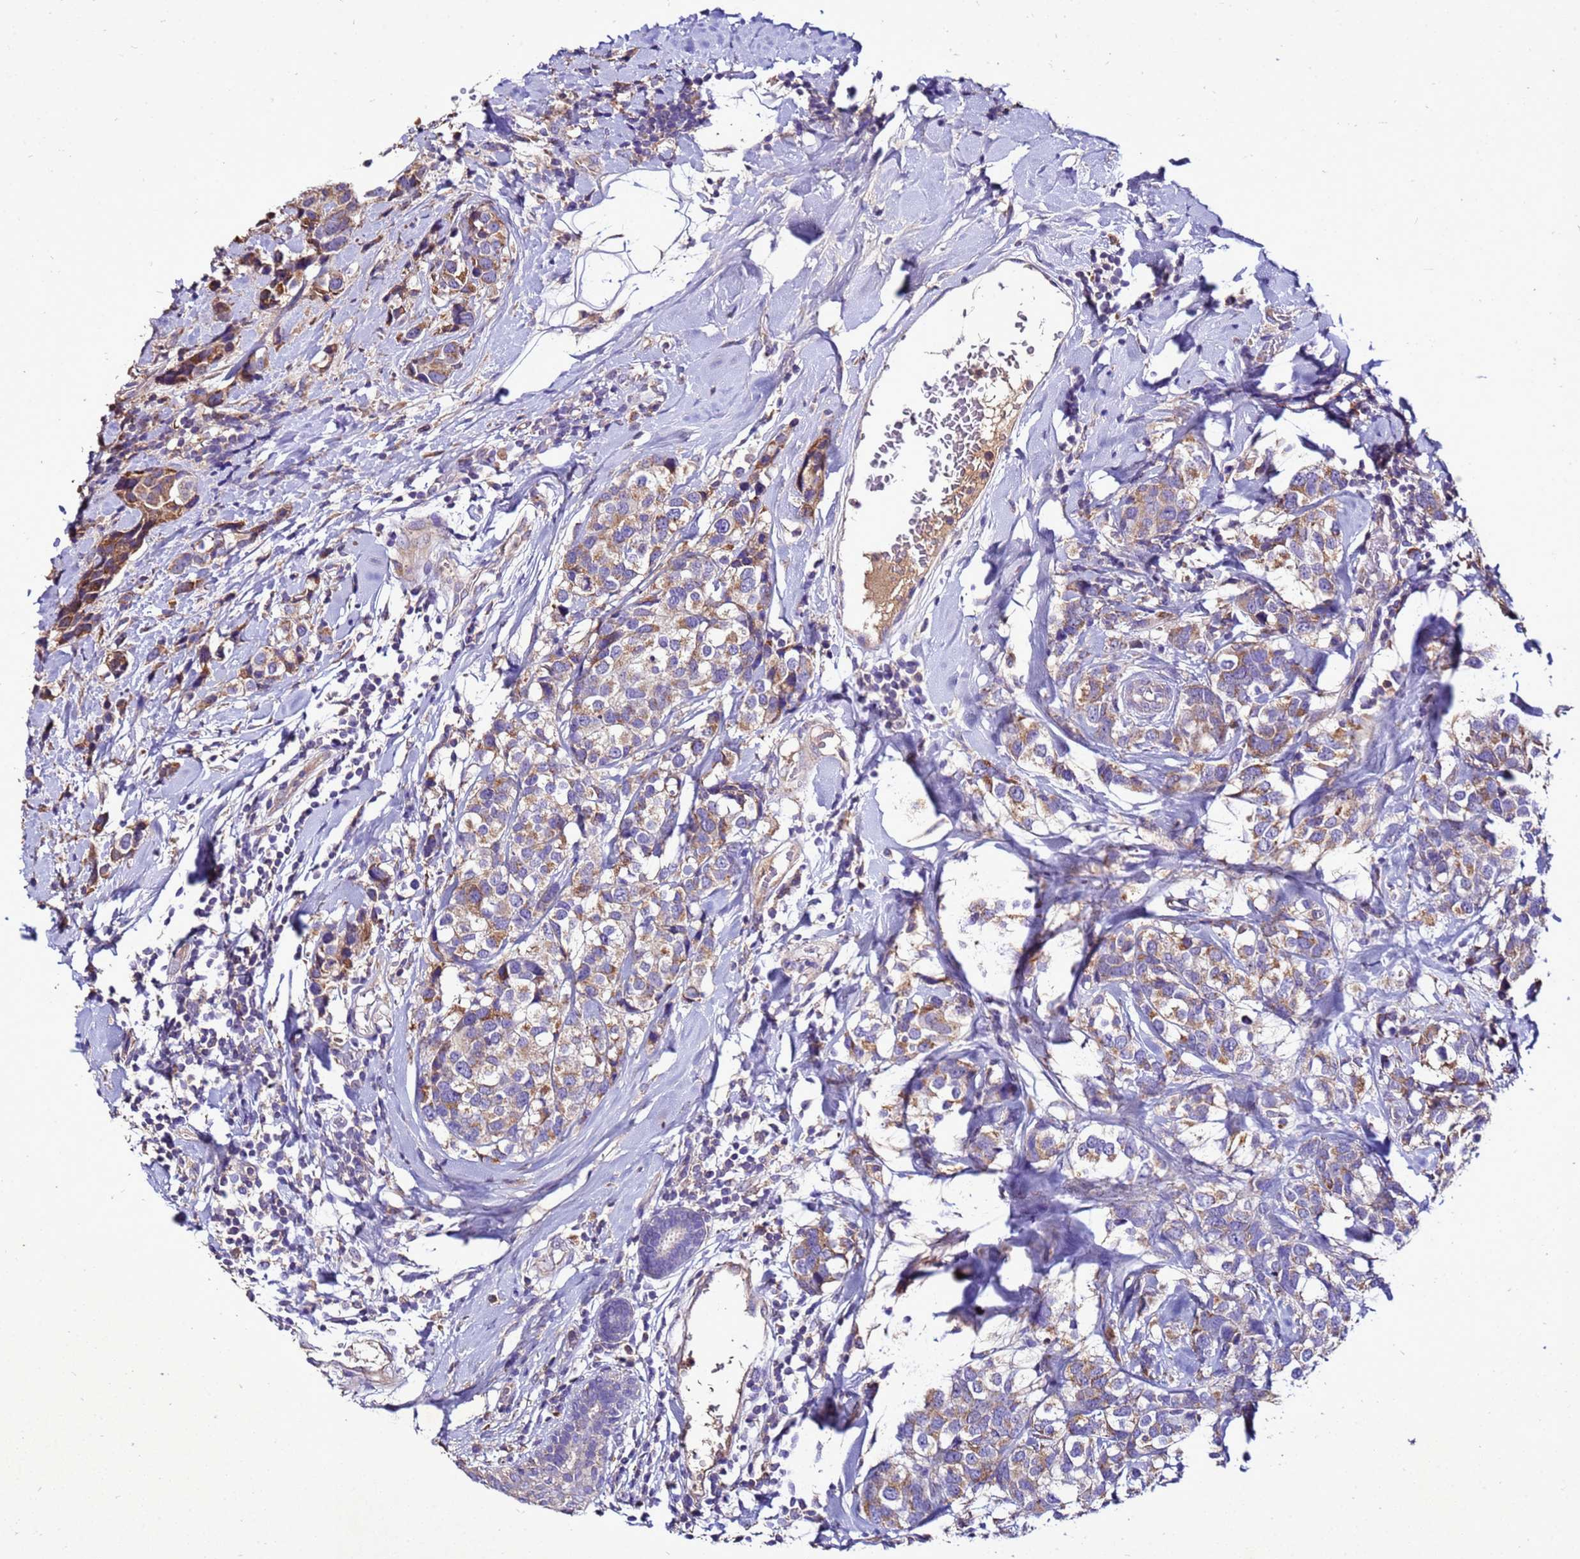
{"staining": {"intensity": "moderate", "quantity": "25%-75%", "location": "cytoplasmic/membranous"}, "tissue": "breast cancer", "cell_type": "Tumor cells", "image_type": "cancer", "snomed": [{"axis": "morphology", "description": "Lobular carcinoma"}, {"axis": "topography", "description": "Breast"}], "caption": "DAB (3,3'-diaminobenzidine) immunohistochemical staining of breast cancer (lobular carcinoma) shows moderate cytoplasmic/membranous protein staining in approximately 25%-75% of tumor cells.", "gene": "ANTKMT", "patient": {"sex": "female", "age": 59}}